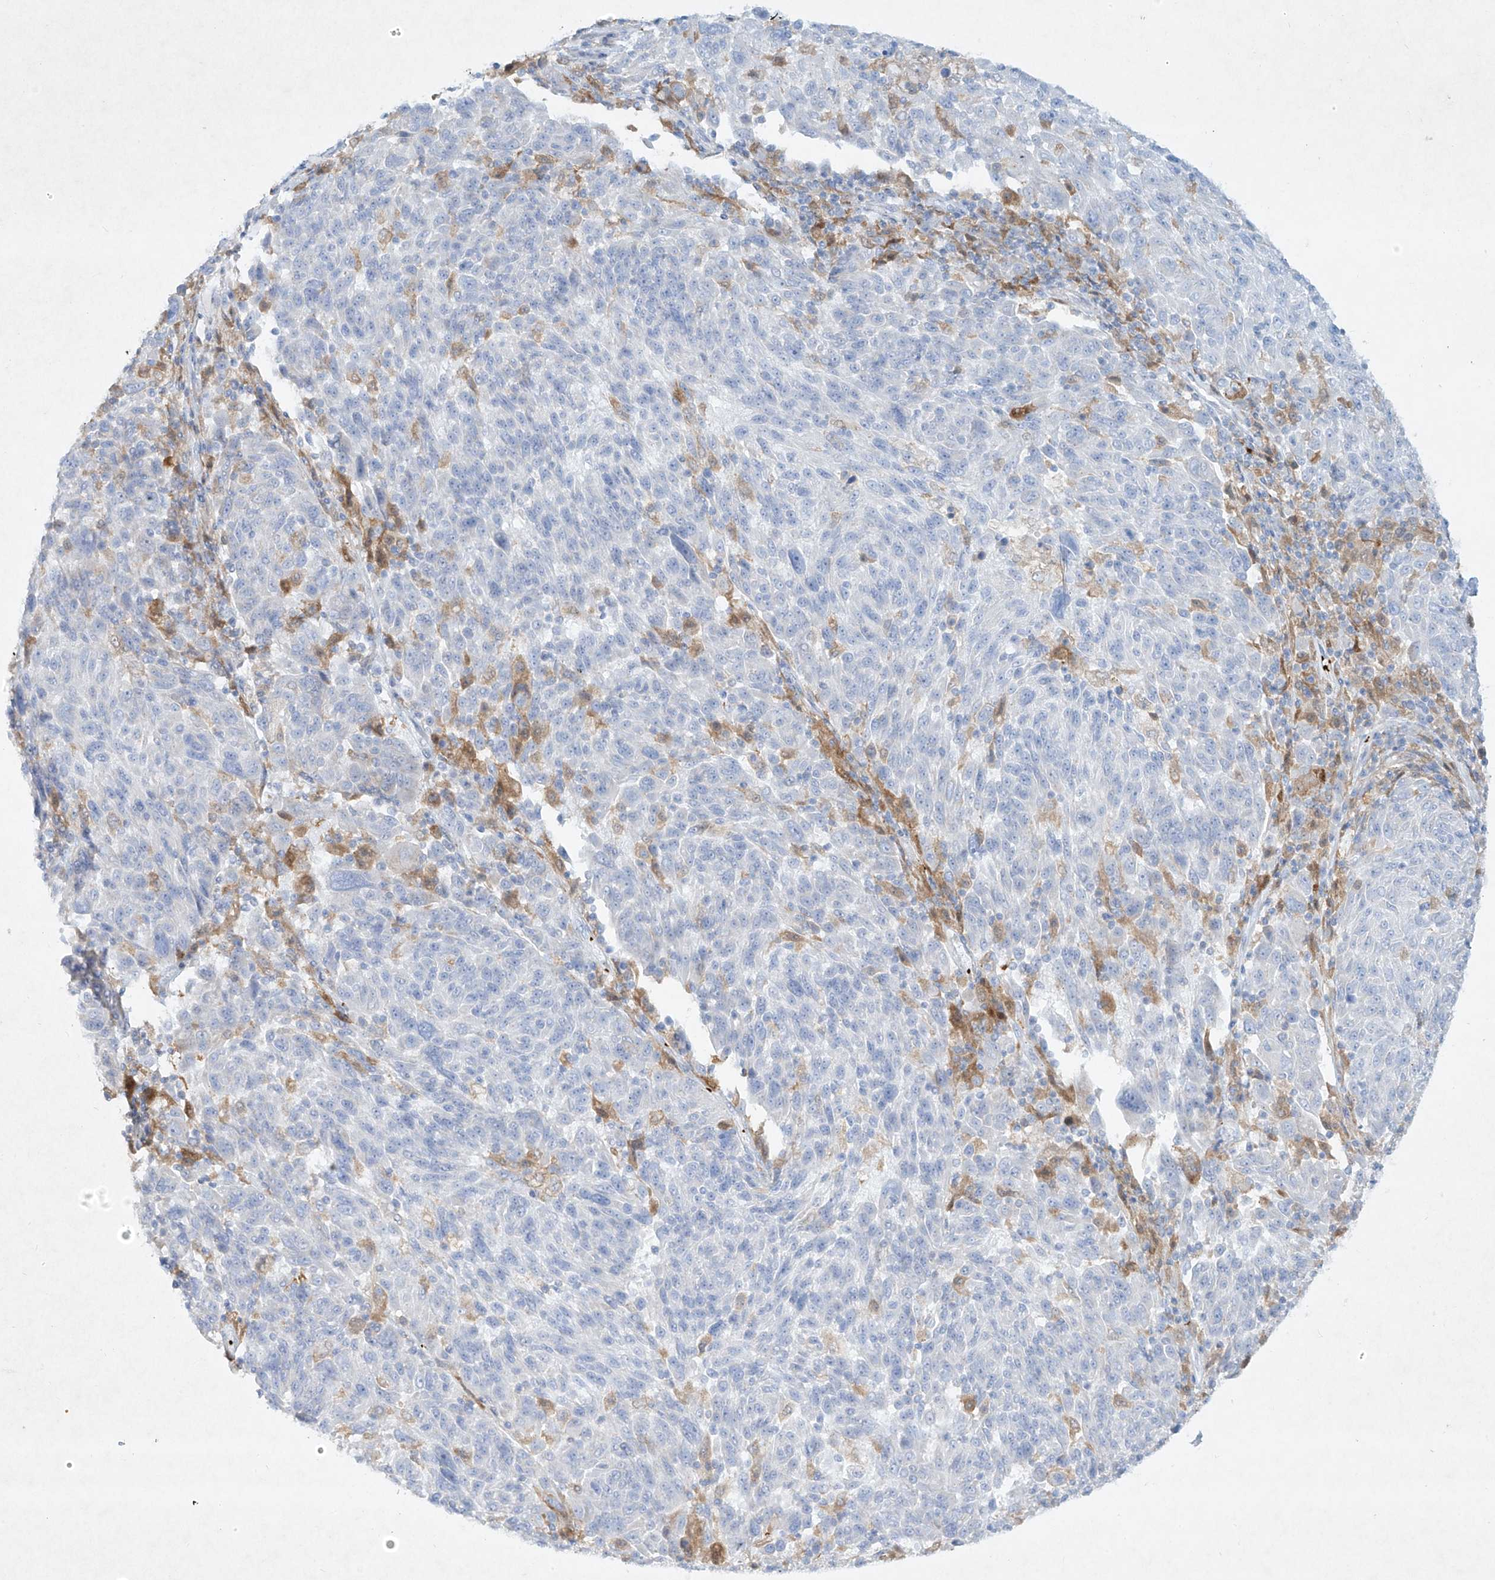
{"staining": {"intensity": "negative", "quantity": "none", "location": "none"}, "tissue": "melanoma", "cell_type": "Tumor cells", "image_type": "cancer", "snomed": [{"axis": "morphology", "description": "Malignant melanoma, NOS"}, {"axis": "topography", "description": "Skin"}], "caption": "Photomicrograph shows no significant protein positivity in tumor cells of malignant melanoma. (Brightfield microscopy of DAB (3,3'-diaminobenzidine) immunohistochemistry (IHC) at high magnification).", "gene": "PLEK", "patient": {"sex": "male", "age": 53}}